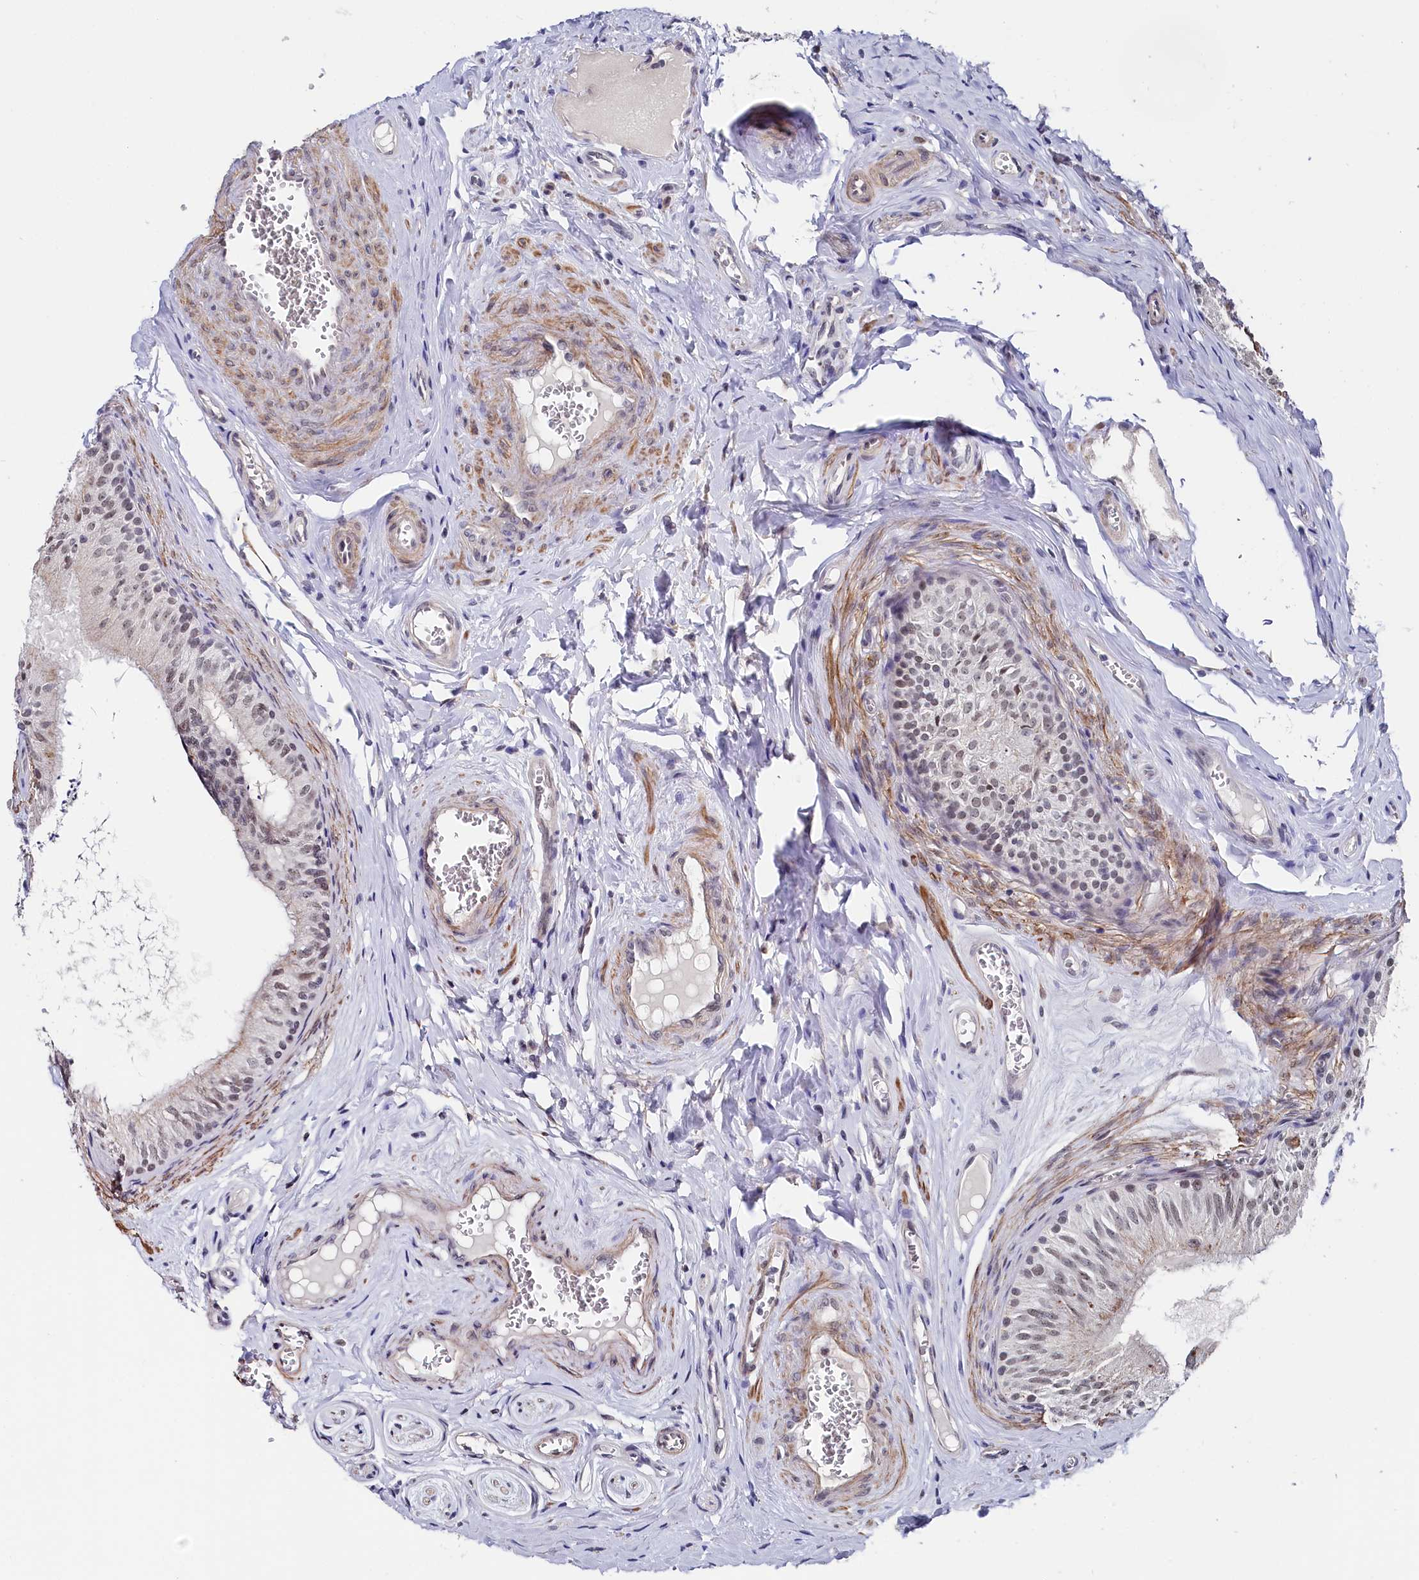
{"staining": {"intensity": "moderate", "quantity": "<25%", "location": "nuclear"}, "tissue": "epididymis", "cell_type": "Glandular cells", "image_type": "normal", "snomed": [{"axis": "morphology", "description": "Normal tissue, NOS"}, {"axis": "topography", "description": "Epididymis"}], "caption": "The image shows immunohistochemical staining of unremarkable epididymis. There is moderate nuclear positivity is identified in approximately <25% of glandular cells.", "gene": "TIGD4", "patient": {"sex": "male", "age": 46}}